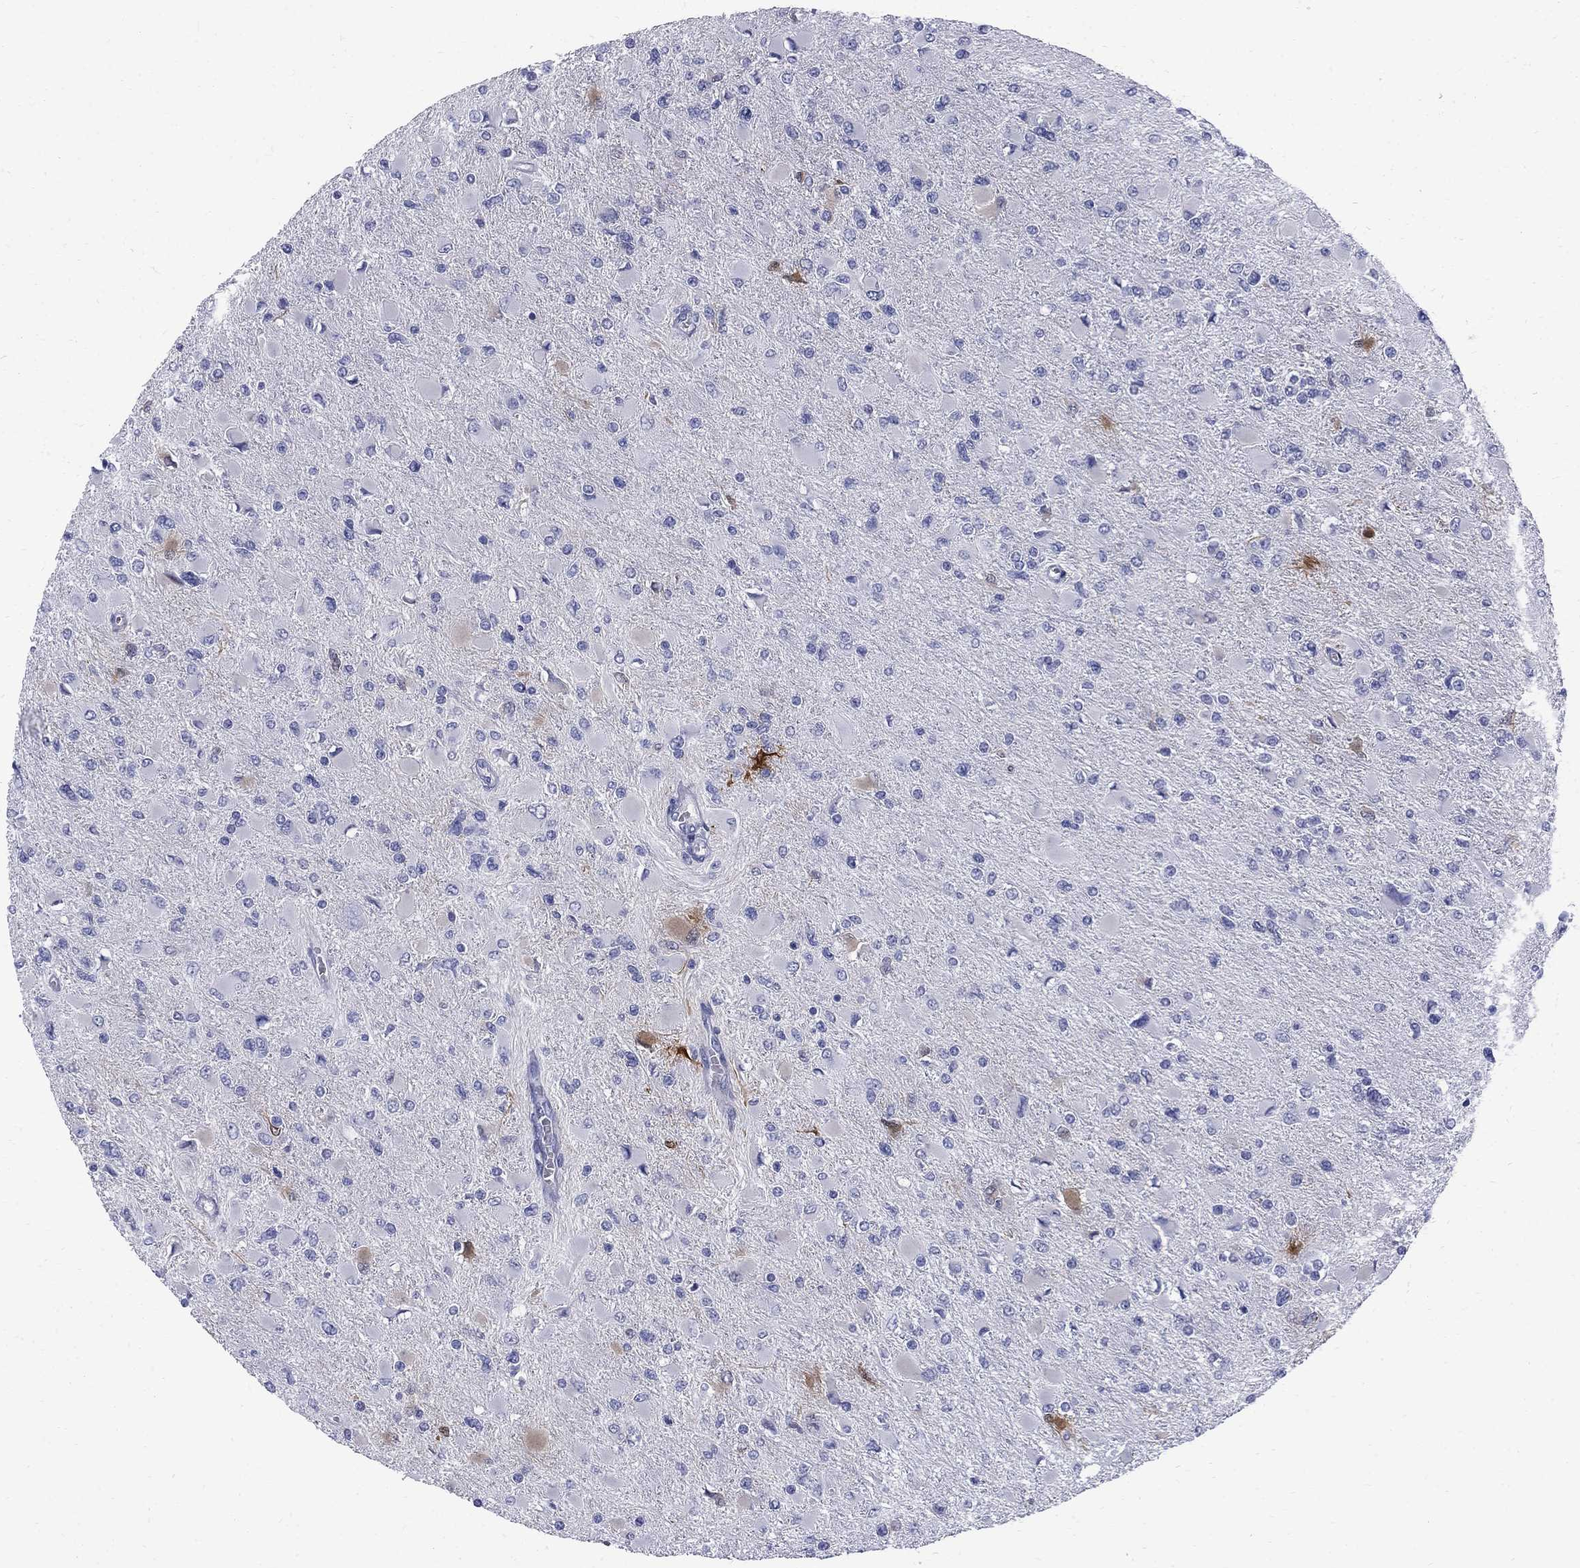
{"staining": {"intensity": "negative", "quantity": "none", "location": "none"}, "tissue": "glioma", "cell_type": "Tumor cells", "image_type": "cancer", "snomed": [{"axis": "morphology", "description": "Glioma, malignant, High grade"}, {"axis": "topography", "description": "Cerebral cortex"}], "caption": "Immunohistochemical staining of human high-grade glioma (malignant) reveals no significant positivity in tumor cells.", "gene": "SERPINB2", "patient": {"sex": "female", "age": 36}}